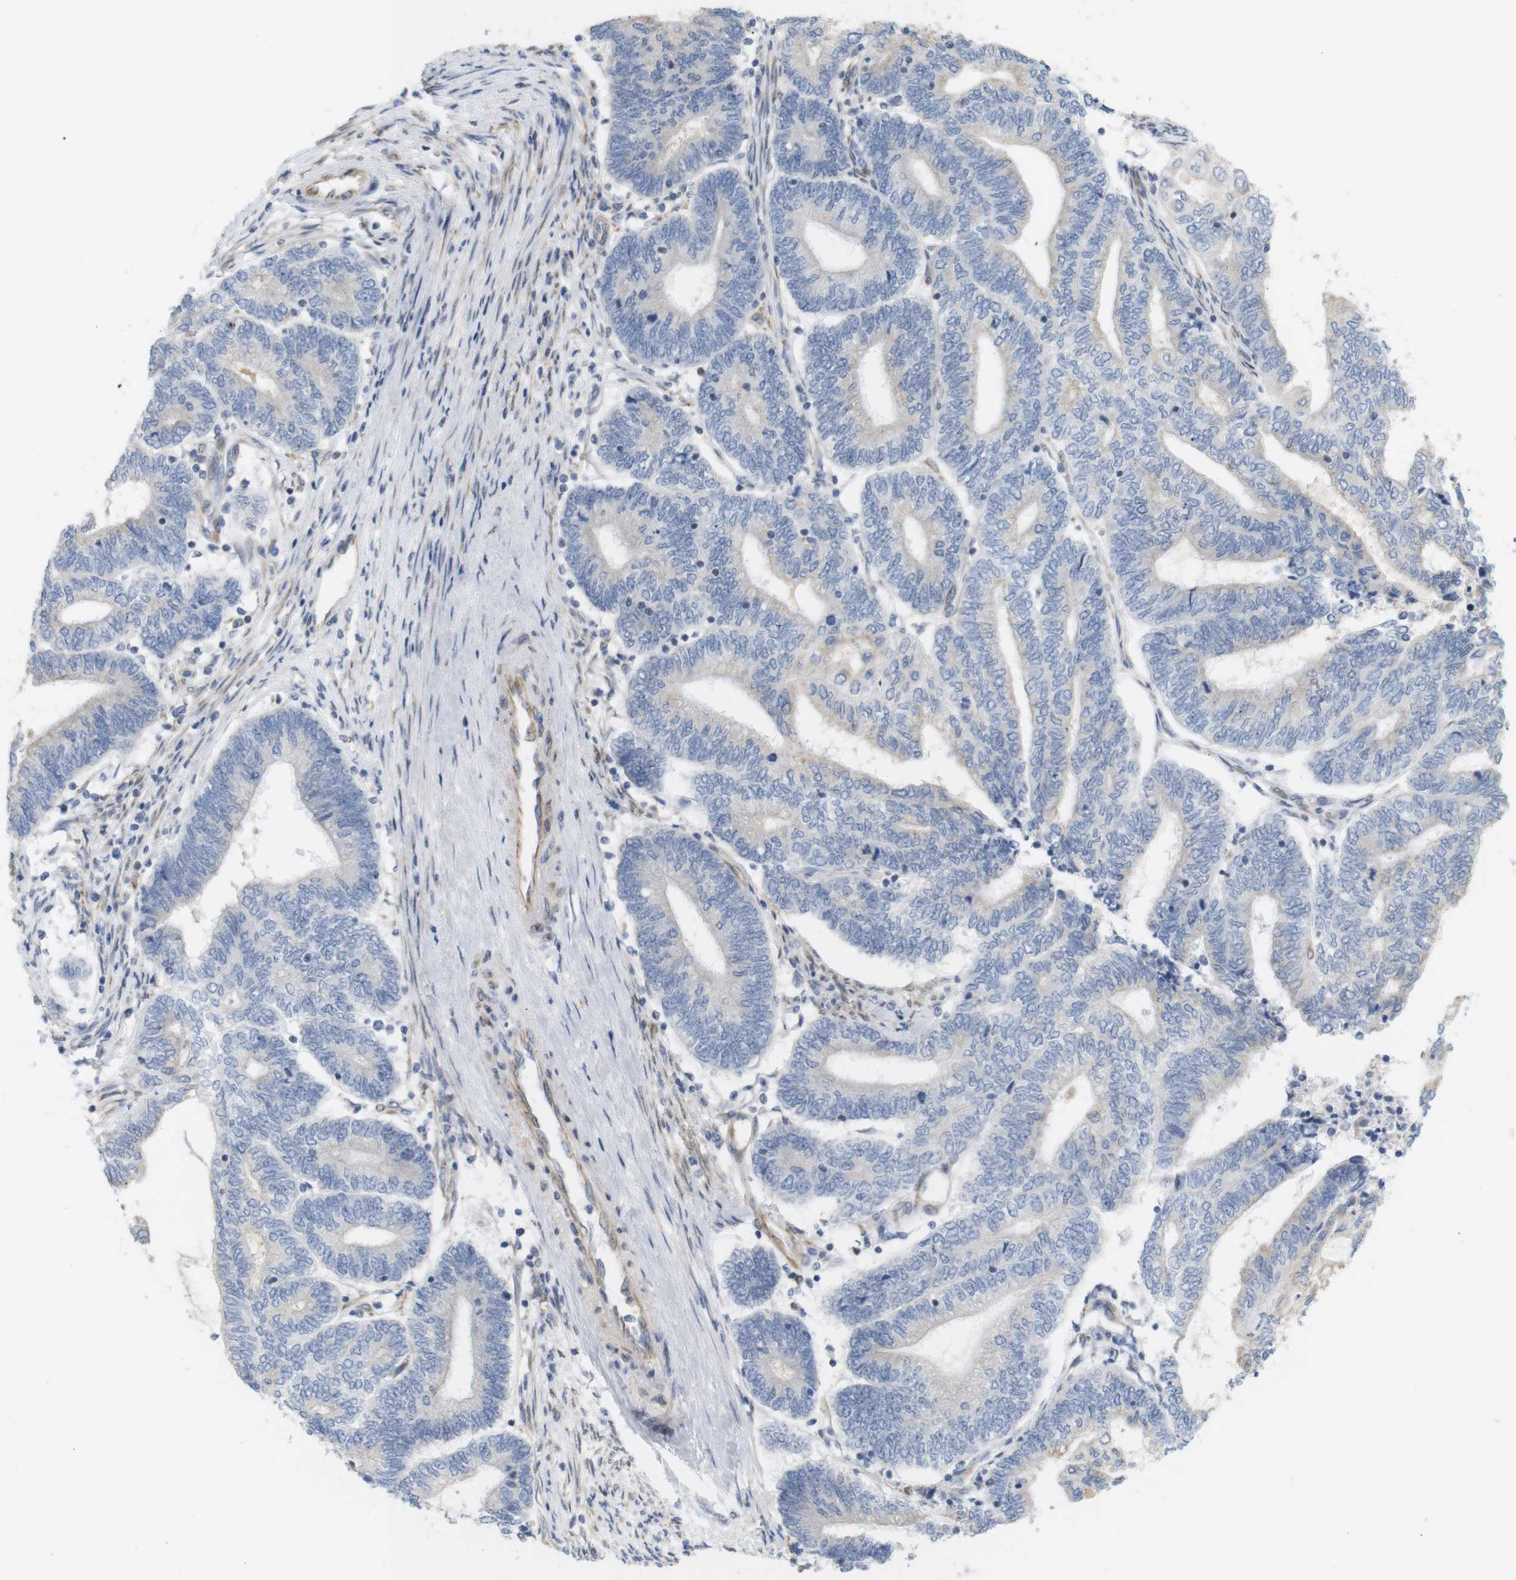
{"staining": {"intensity": "negative", "quantity": "none", "location": "none"}, "tissue": "endometrial cancer", "cell_type": "Tumor cells", "image_type": "cancer", "snomed": [{"axis": "morphology", "description": "Adenocarcinoma, NOS"}, {"axis": "topography", "description": "Uterus"}, {"axis": "topography", "description": "Endometrium"}], "caption": "Tumor cells are negative for brown protein staining in endometrial cancer.", "gene": "ITPR1", "patient": {"sex": "female", "age": 70}}